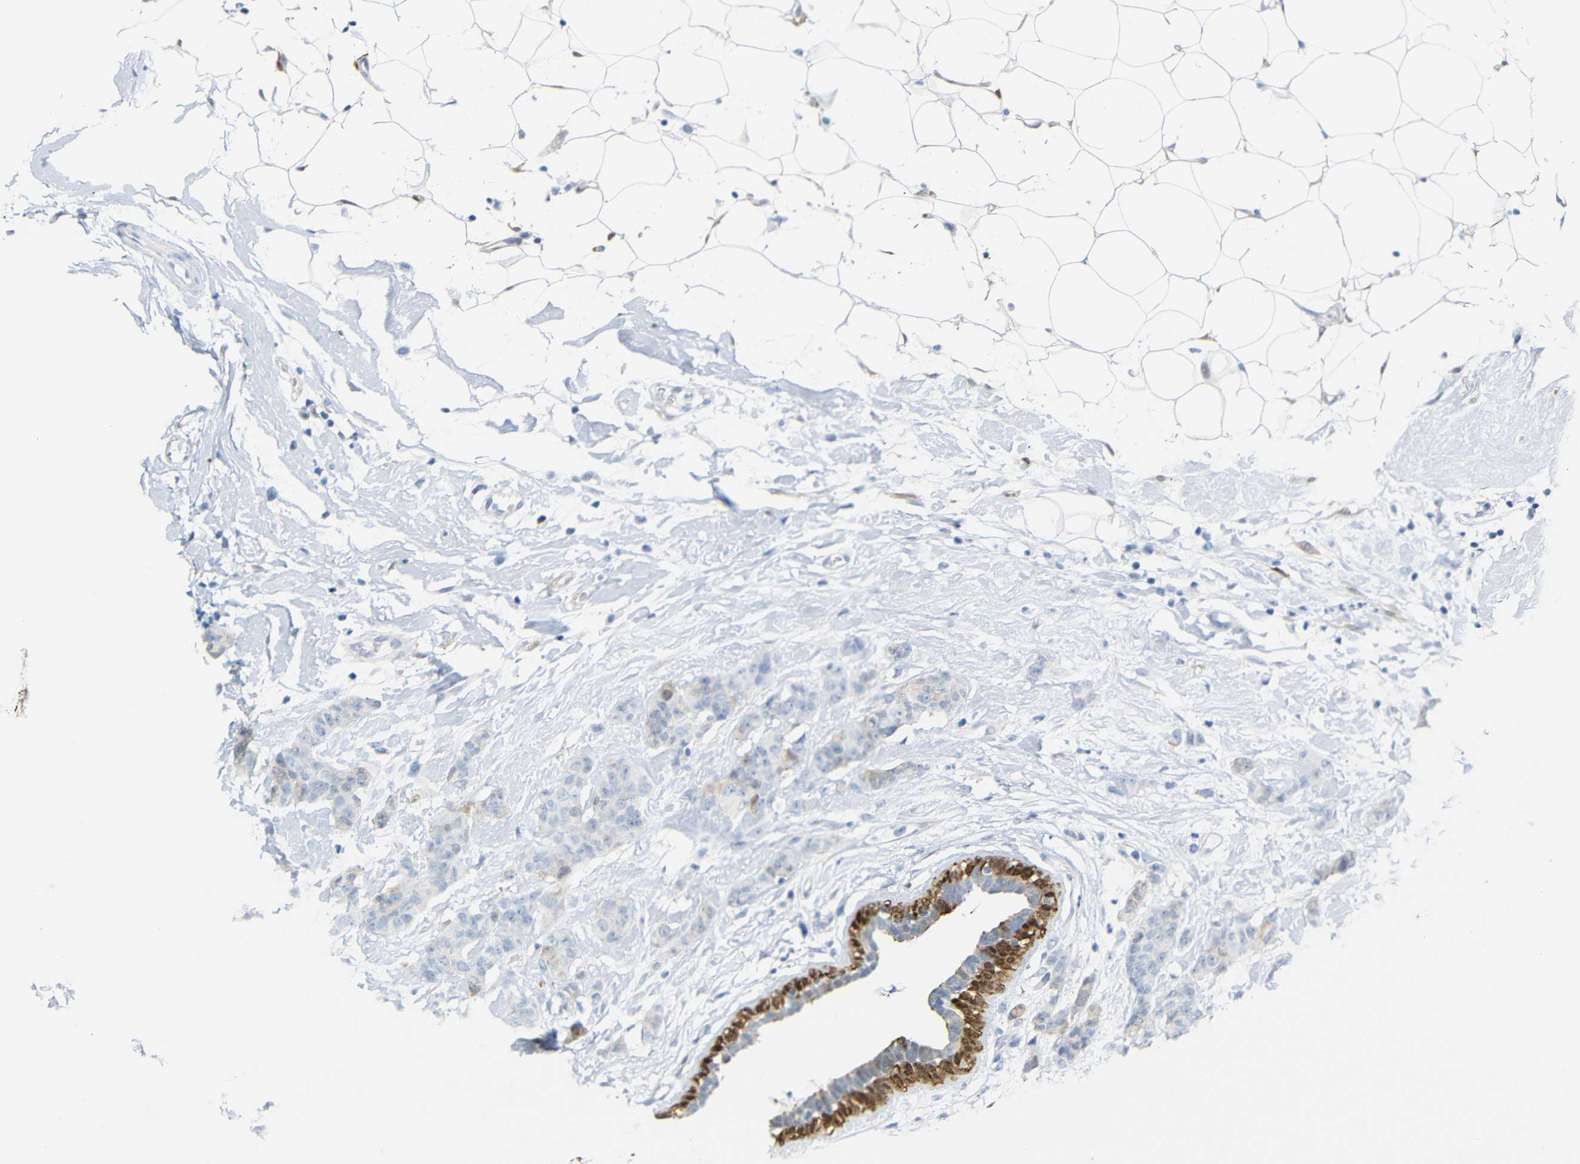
{"staining": {"intensity": "negative", "quantity": "none", "location": "none"}, "tissue": "breast cancer", "cell_type": "Tumor cells", "image_type": "cancer", "snomed": [{"axis": "morphology", "description": "Normal tissue, NOS"}, {"axis": "morphology", "description": "Duct carcinoma"}, {"axis": "topography", "description": "Breast"}], "caption": "Protein analysis of breast cancer shows no significant expression in tumor cells.", "gene": "MT1A", "patient": {"sex": "female", "age": 40}}